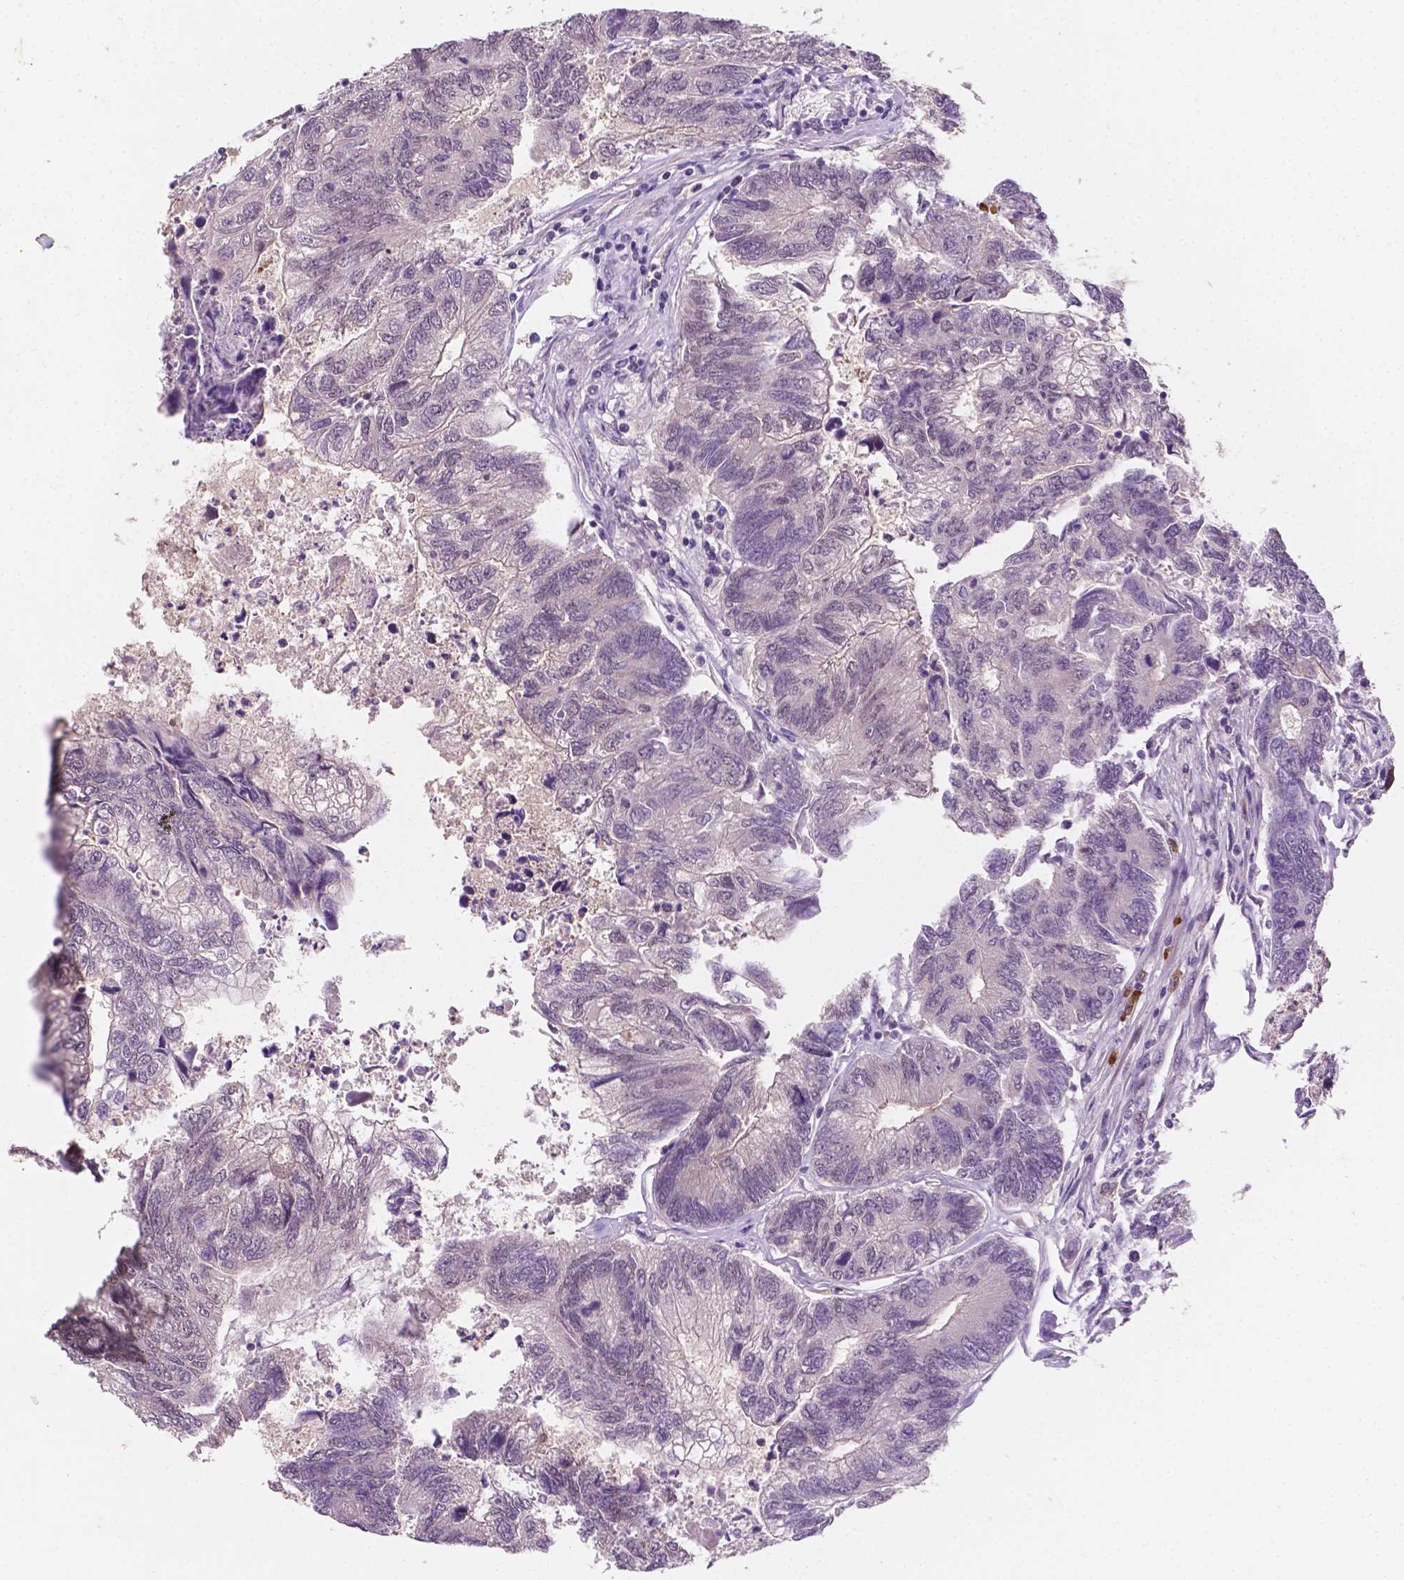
{"staining": {"intensity": "negative", "quantity": "none", "location": "none"}, "tissue": "colorectal cancer", "cell_type": "Tumor cells", "image_type": "cancer", "snomed": [{"axis": "morphology", "description": "Adenocarcinoma, NOS"}, {"axis": "topography", "description": "Colon"}], "caption": "Immunohistochemistry micrograph of neoplastic tissue: human colorectal adenocarcinoma stained with DAB reveals no significant protein staining in tumor cells. The staining was performed using DAB (3,3'-diaminobenzidine) to visualize the protein expression in brown, while the nuclei were stained in blue with hematoxylin (Magnification: 20x).", "gene": "MROH6", "patient": {"sex": "female", "age": 67}}